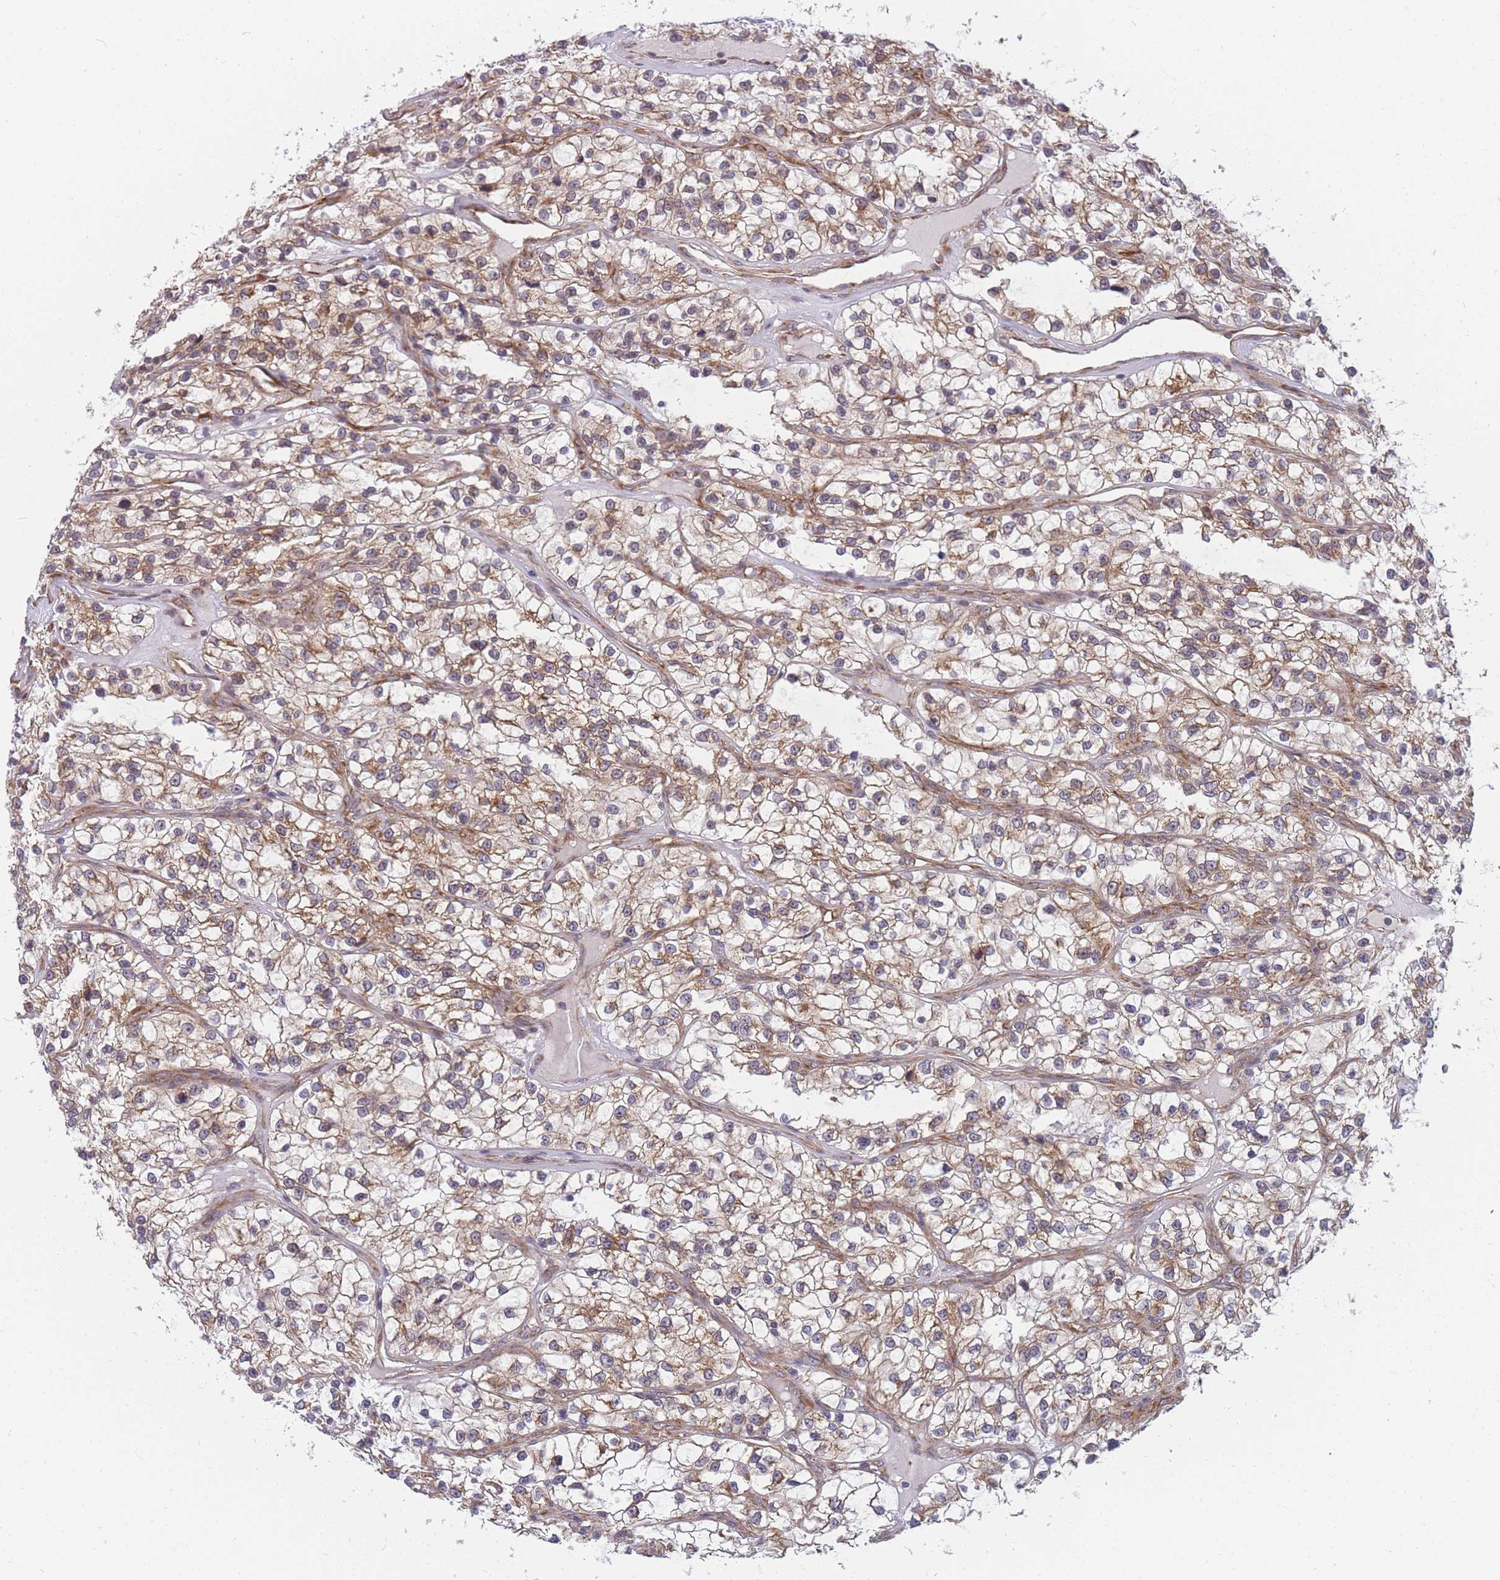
{"staining": {"intensity": "weak", "quantity": ">75%", "location": "cytoplasmic/membranous"}, "tissue": "renal cancer", "cell_type": "Tumor cells", "image_type": "cancer", "snomed": [{"axis": "morphology", "description": "Adenocarcinoma, NOS"}, {"axis": "topography", "description": "Kidney"}], "caption": "Protein staining exhibits weak cytoplasmic/membranous staining in about >75% of tumor cells in renal cancer (adenocarcinoma).", "gene": "MRPL23", "patient": {"sex": "female", "age": 57}}